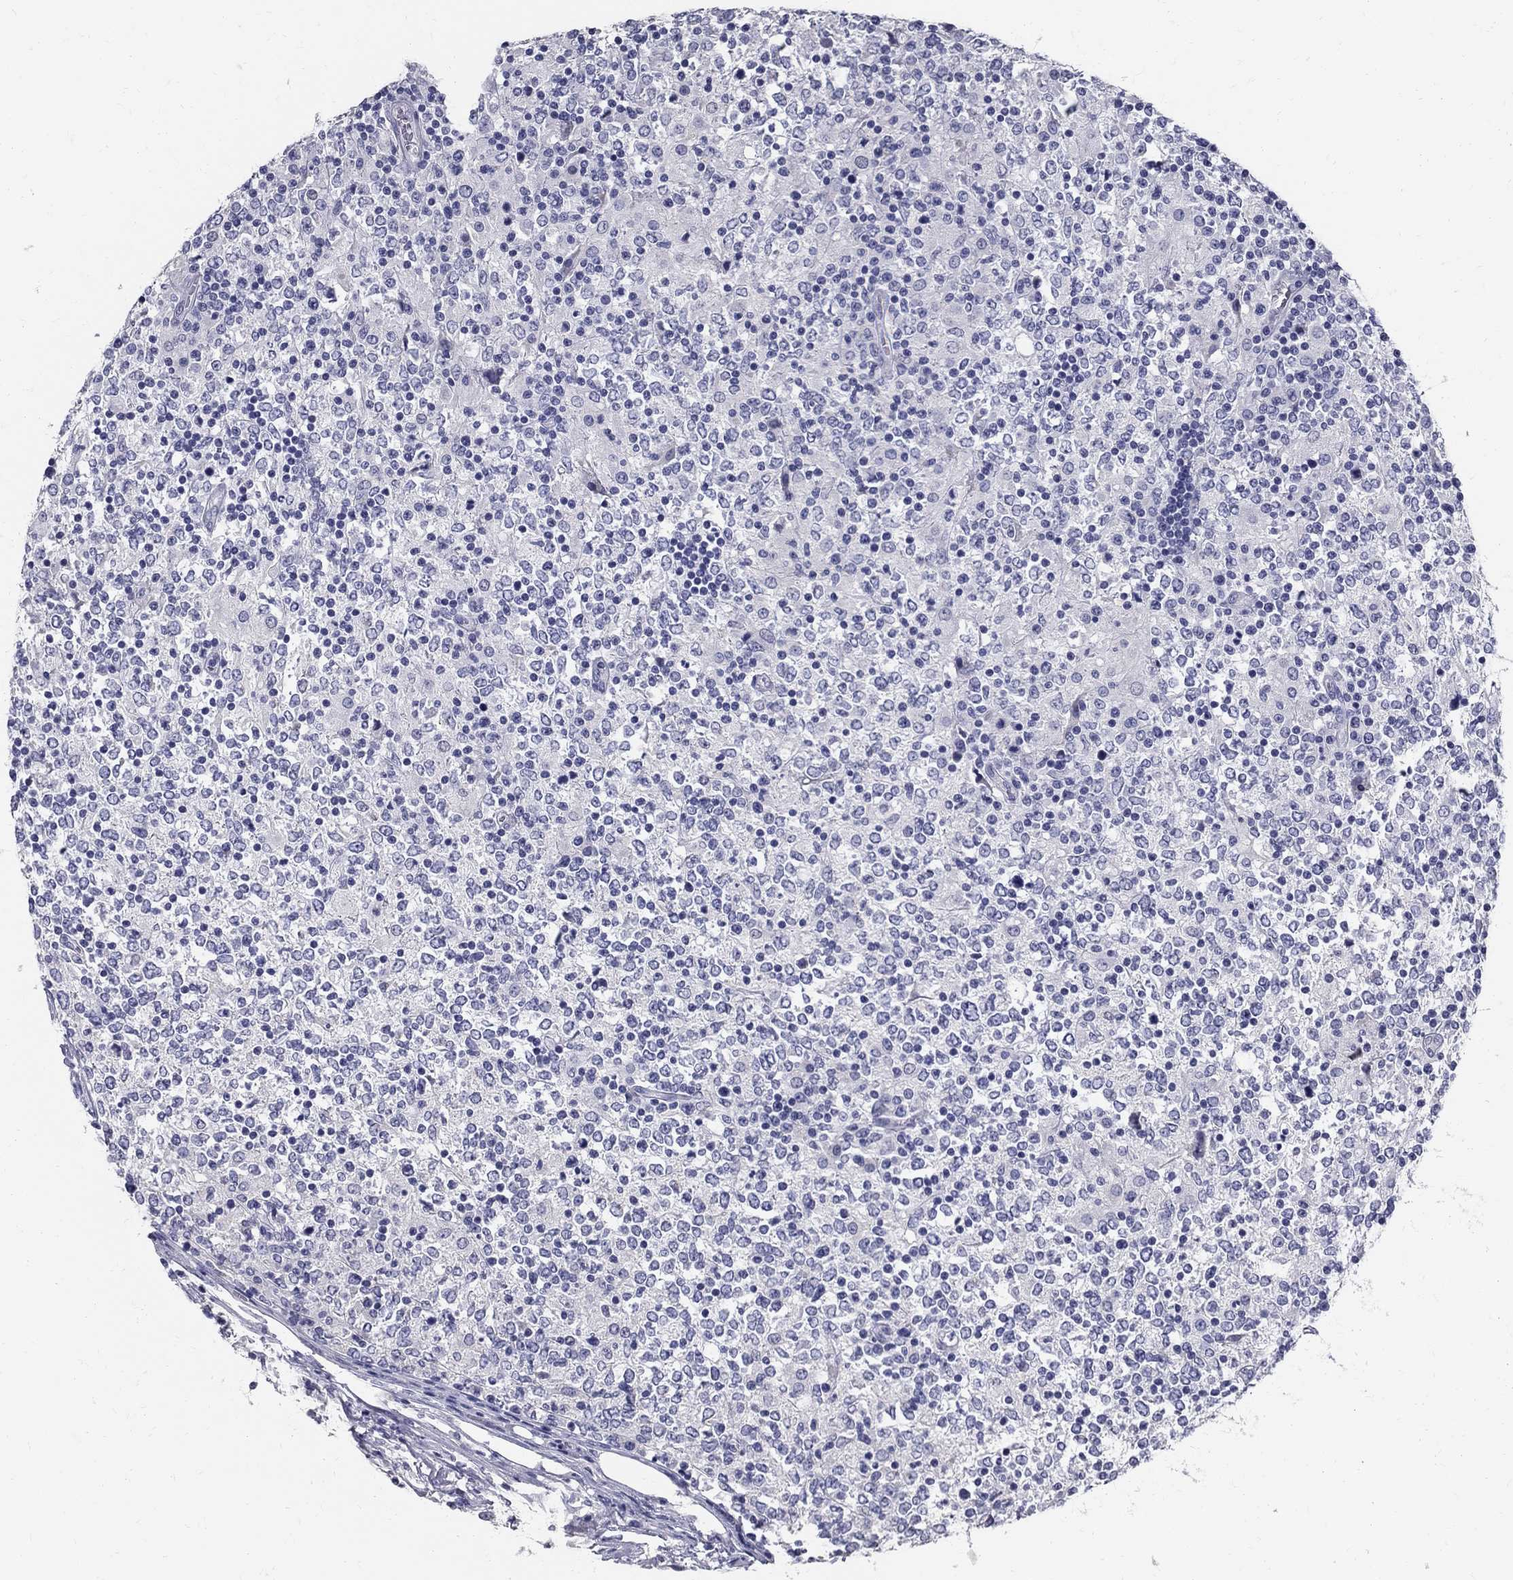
{"staining": {"intensity": "negative", "quantity": "none", "location": "none"}, "tissue": "lymphoma", "cell_type": "Tumor cells", "image_type": "cancer", "snomed": [{"axis": "morphology", "description": "Malignant lymphoma, non-Hodgkin's type, High grade"}, {"axis": "topography", "description": "Lymph node"}], "caption": "Immunohistochemistry (IHC) micrograph of human malignant lymphoma, non-Hodgkin's type (high-grade) stained for a protein (brown), which shows no staining in tumor cells.", "gene": "TGM4", "patient": {"sex": "female", "age": 84}}